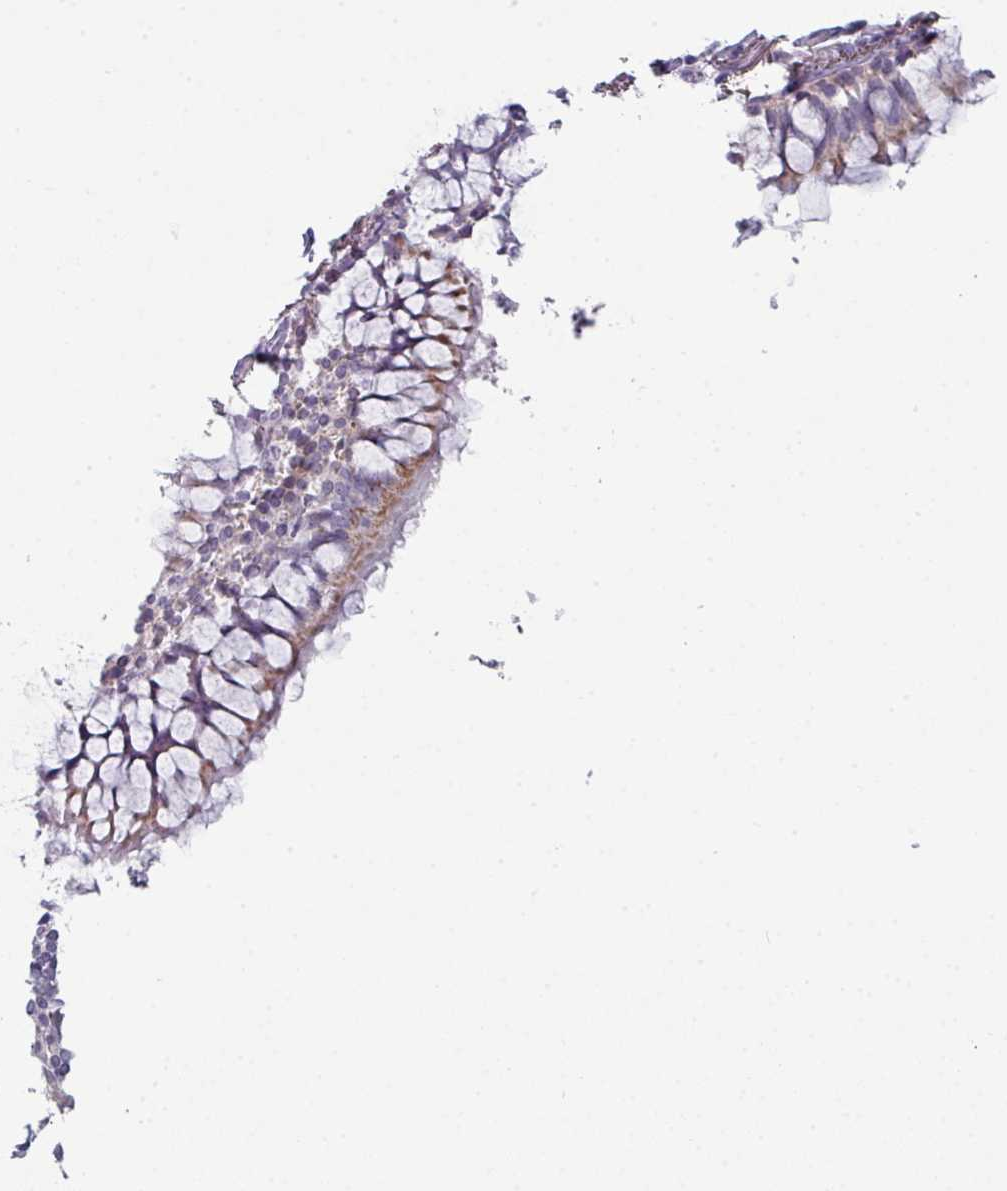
{"staining": {"intensity": "weak", "quantity": "25%-75%", "location": "cytoplasmic/membranous"}, "tissue": "bronchus", "cell_type": "Respiratory epithelial cells", "image_type": "normal", "snomed": [{"axis": "morphology", "description": "Normal tissue, NOS"}, {"axis": "topography", "description": "Bronchus"}], "caption": "Respiratory epithelial cells exhibit low levels of weak cytoplasmic/membranous expression in about 25%-75% of cells in benign human bronchus. (DAB (3,3'-diaminobenzidine) IHC with brightfield microscopy, high magnification).", "gene": "ZNF615", "patient": {"sex": "male", "age": 70}}